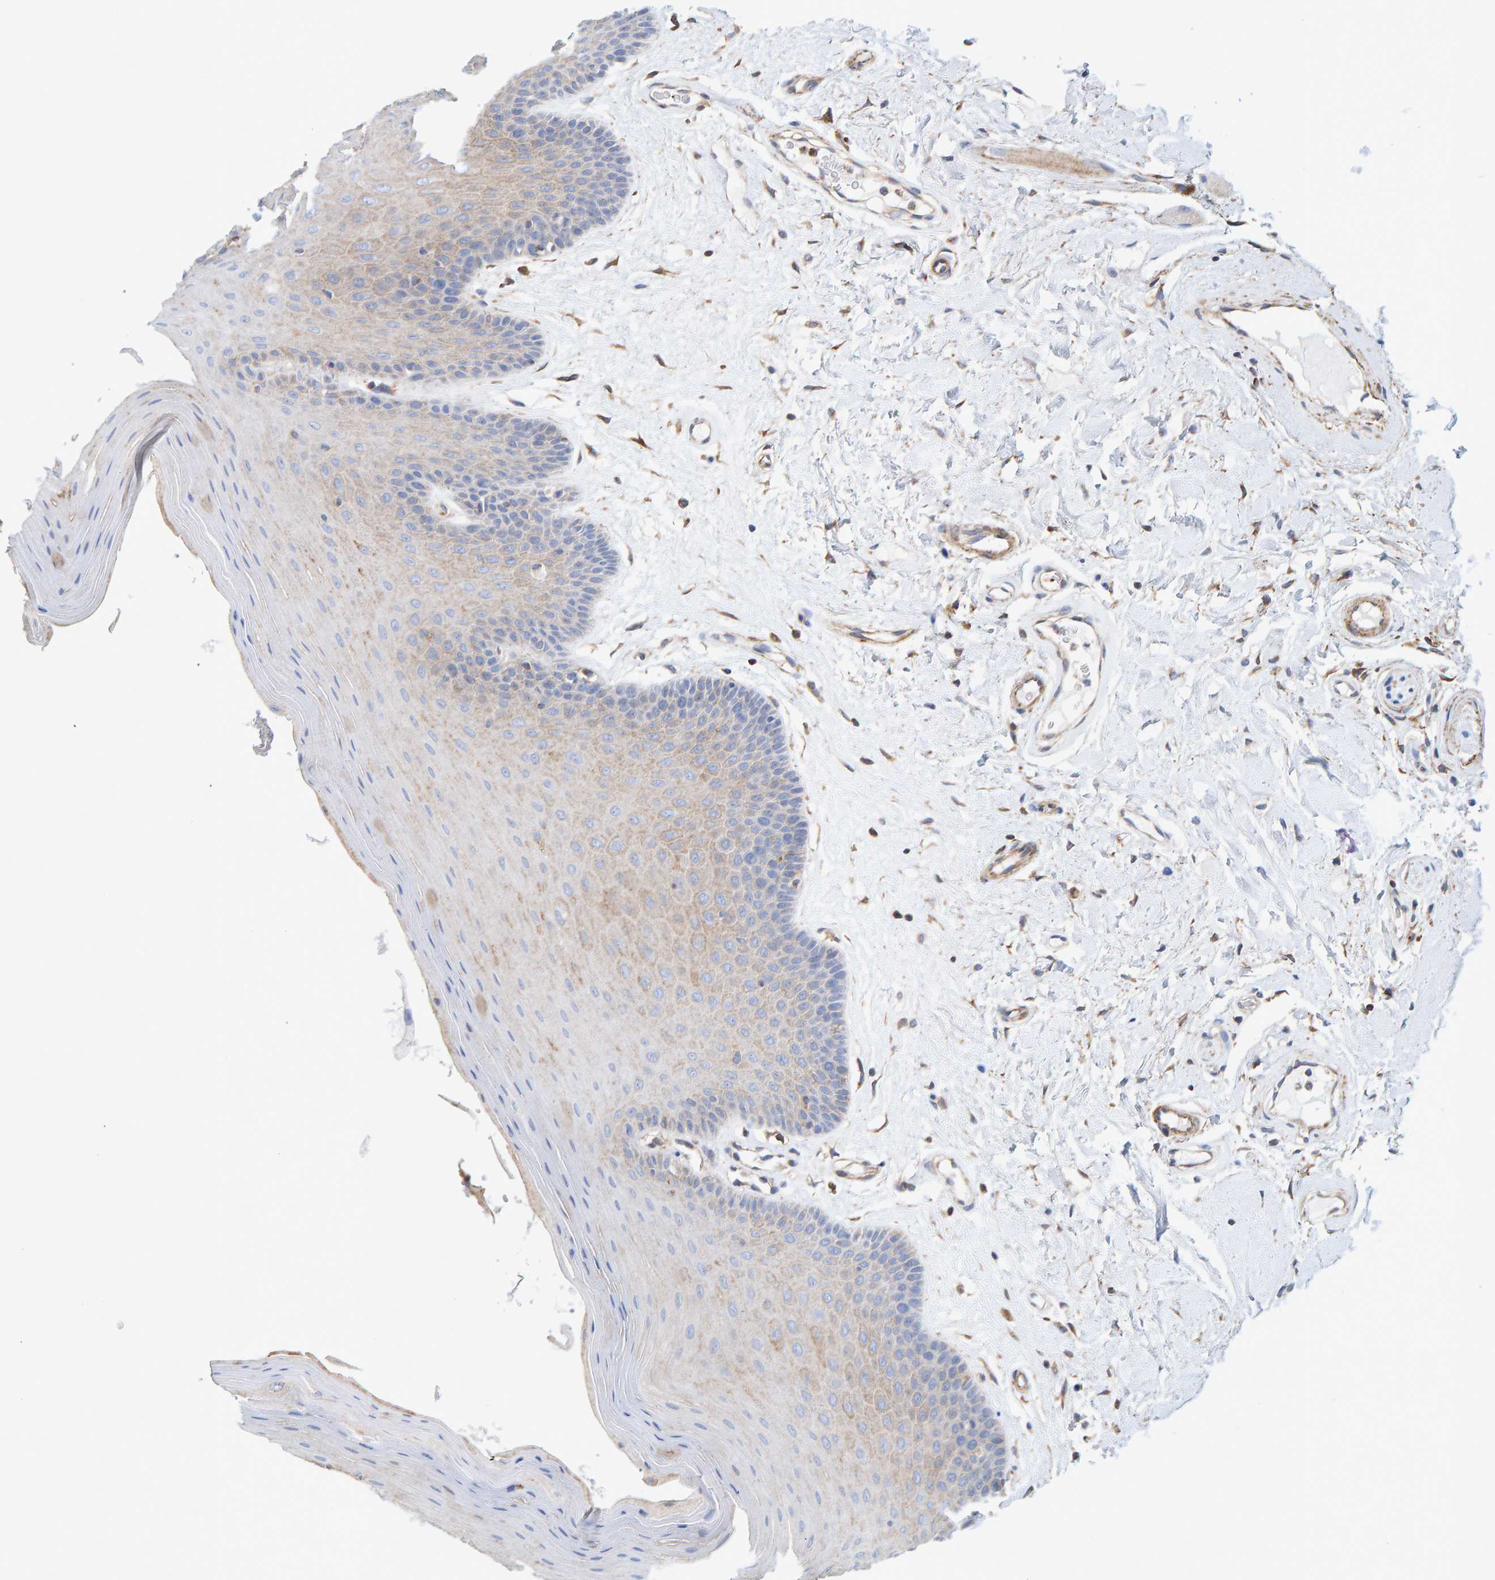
{"staining": {"intensity": "weak", "quantity": "<25%", "location": "cytoplasmic/membranous"}, "tissue": "oral mucosa", "cell_type": "Squamous epithelial cells", "image_type": "normal", "snomed": [{"axis": "morphology", "description": "Normal tissue, NOS"}, {"axis": "morphology", "description": "Squamous cell carcinoma, NOS"}, {"axis": "topography", "description": "Skeletal muscle"}, {"axis": "topography", "description": "Adipose tissue"}, {"axis": "topography", "description": "Vascular tissue"}, {"axis": "topography", "description": "Oral tissue"}, {"axis": "topography", "description": "Peripheral nerve tissue"}, {"axis": "topography", "description": "Head-Neck"}], "caption": "IHC histopathology image of normal human oral mucosa stained for a protein (brown), which demonstrates no staining in squamous epithelial cells. Brightfield microscopy of immunohistochemistry stained with DAB (brown) and hematoxylin (blue), captured at high magnification.", "gene": "MVP", "patient": {"sex": "male", "age": 71}}